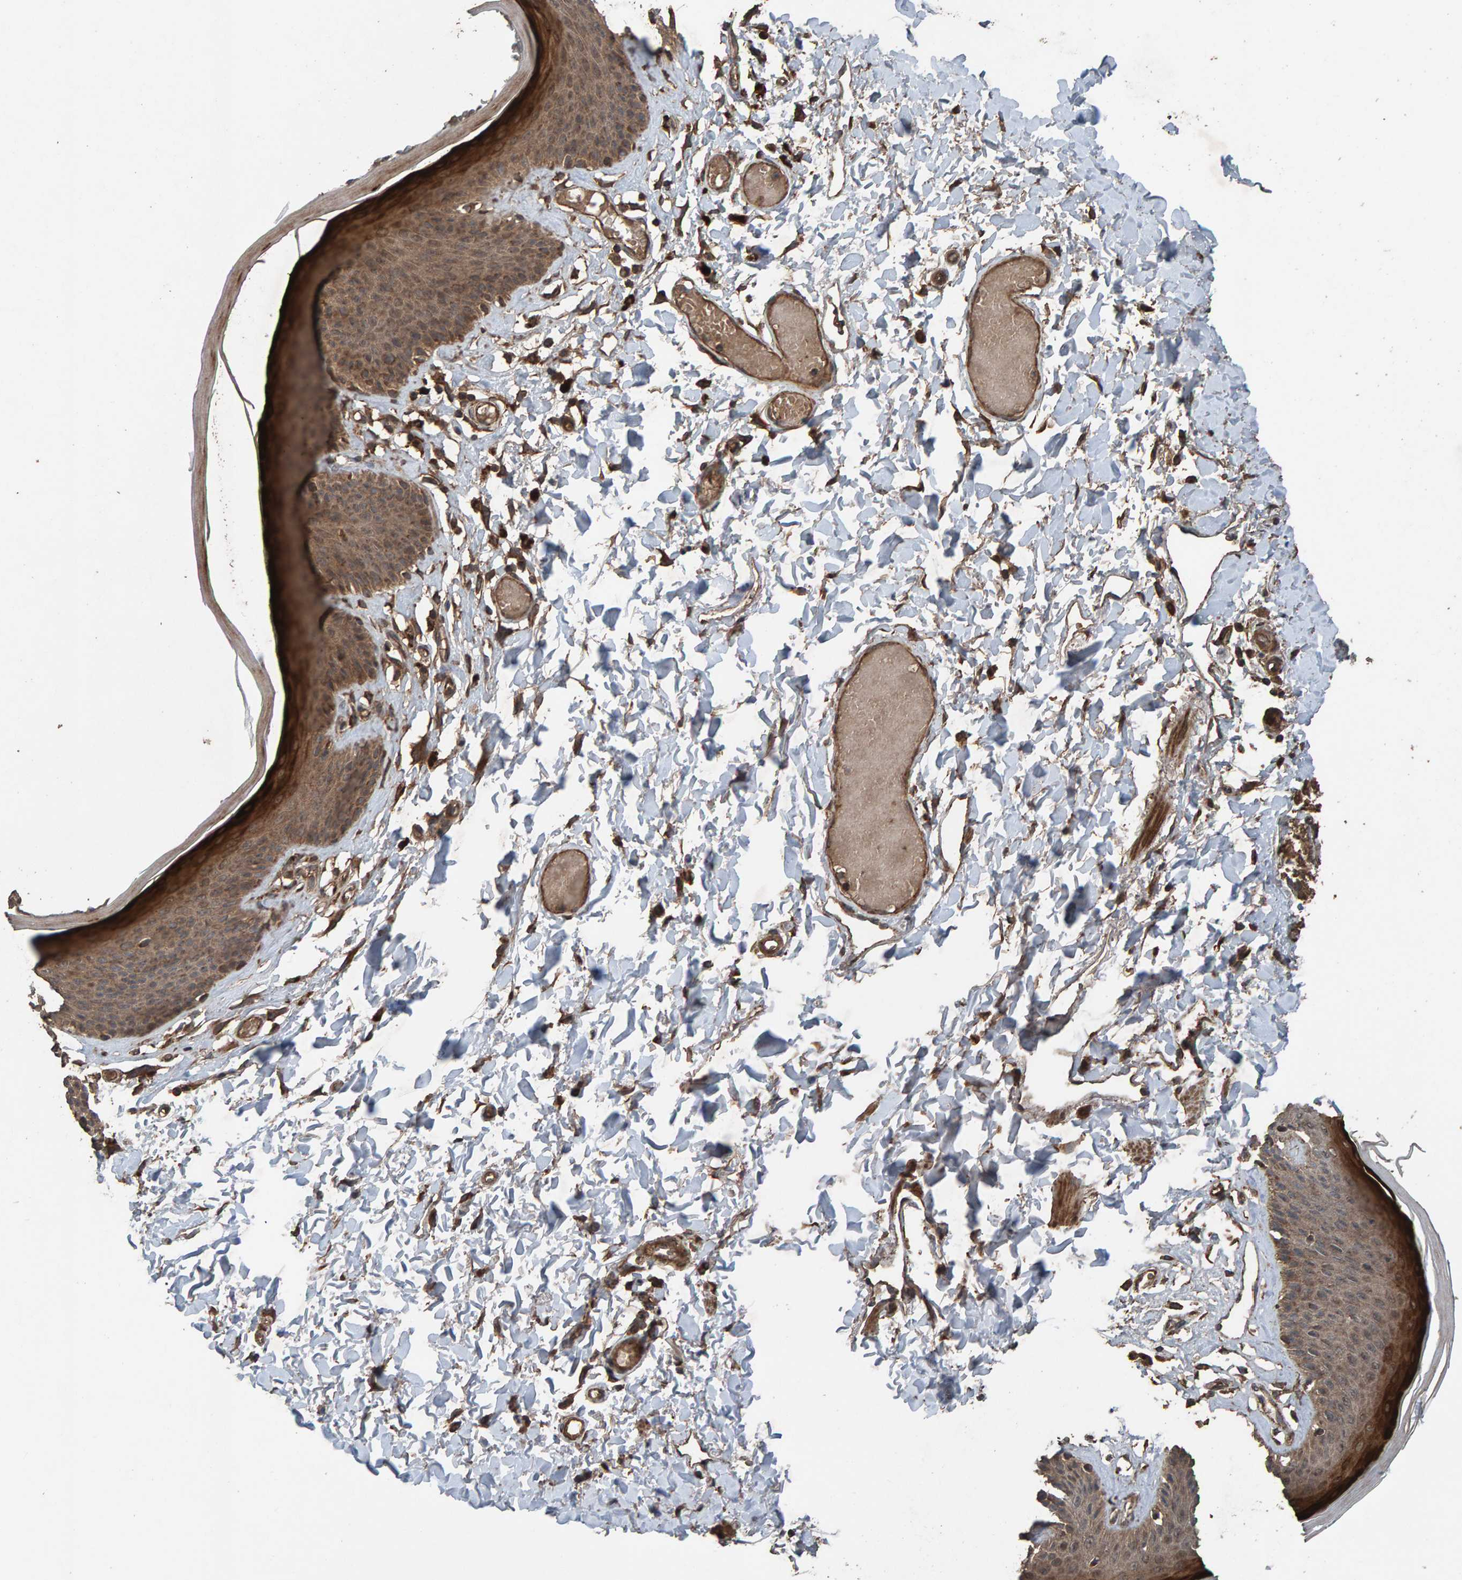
{"staining": {"intensity": "moderate", "quantity": ">75%", "location": "cytoplasmic/membranous"}, "tissue": "skin", "cell_type": "Epidermal cells", "image_type": "normal", "snomed": [{"axis": "morphology", "description": "Normal tissue, NOS"}, {"axis": "topography", "description": "Vulva"}], "caption": "Protein expression analysis of normal human skin reveals moderate cytoplasmic/membranous expression in about >75% of epidermal cells.", "gene": "DUS1L", "patient": {"sex": "female", "age": 73}}